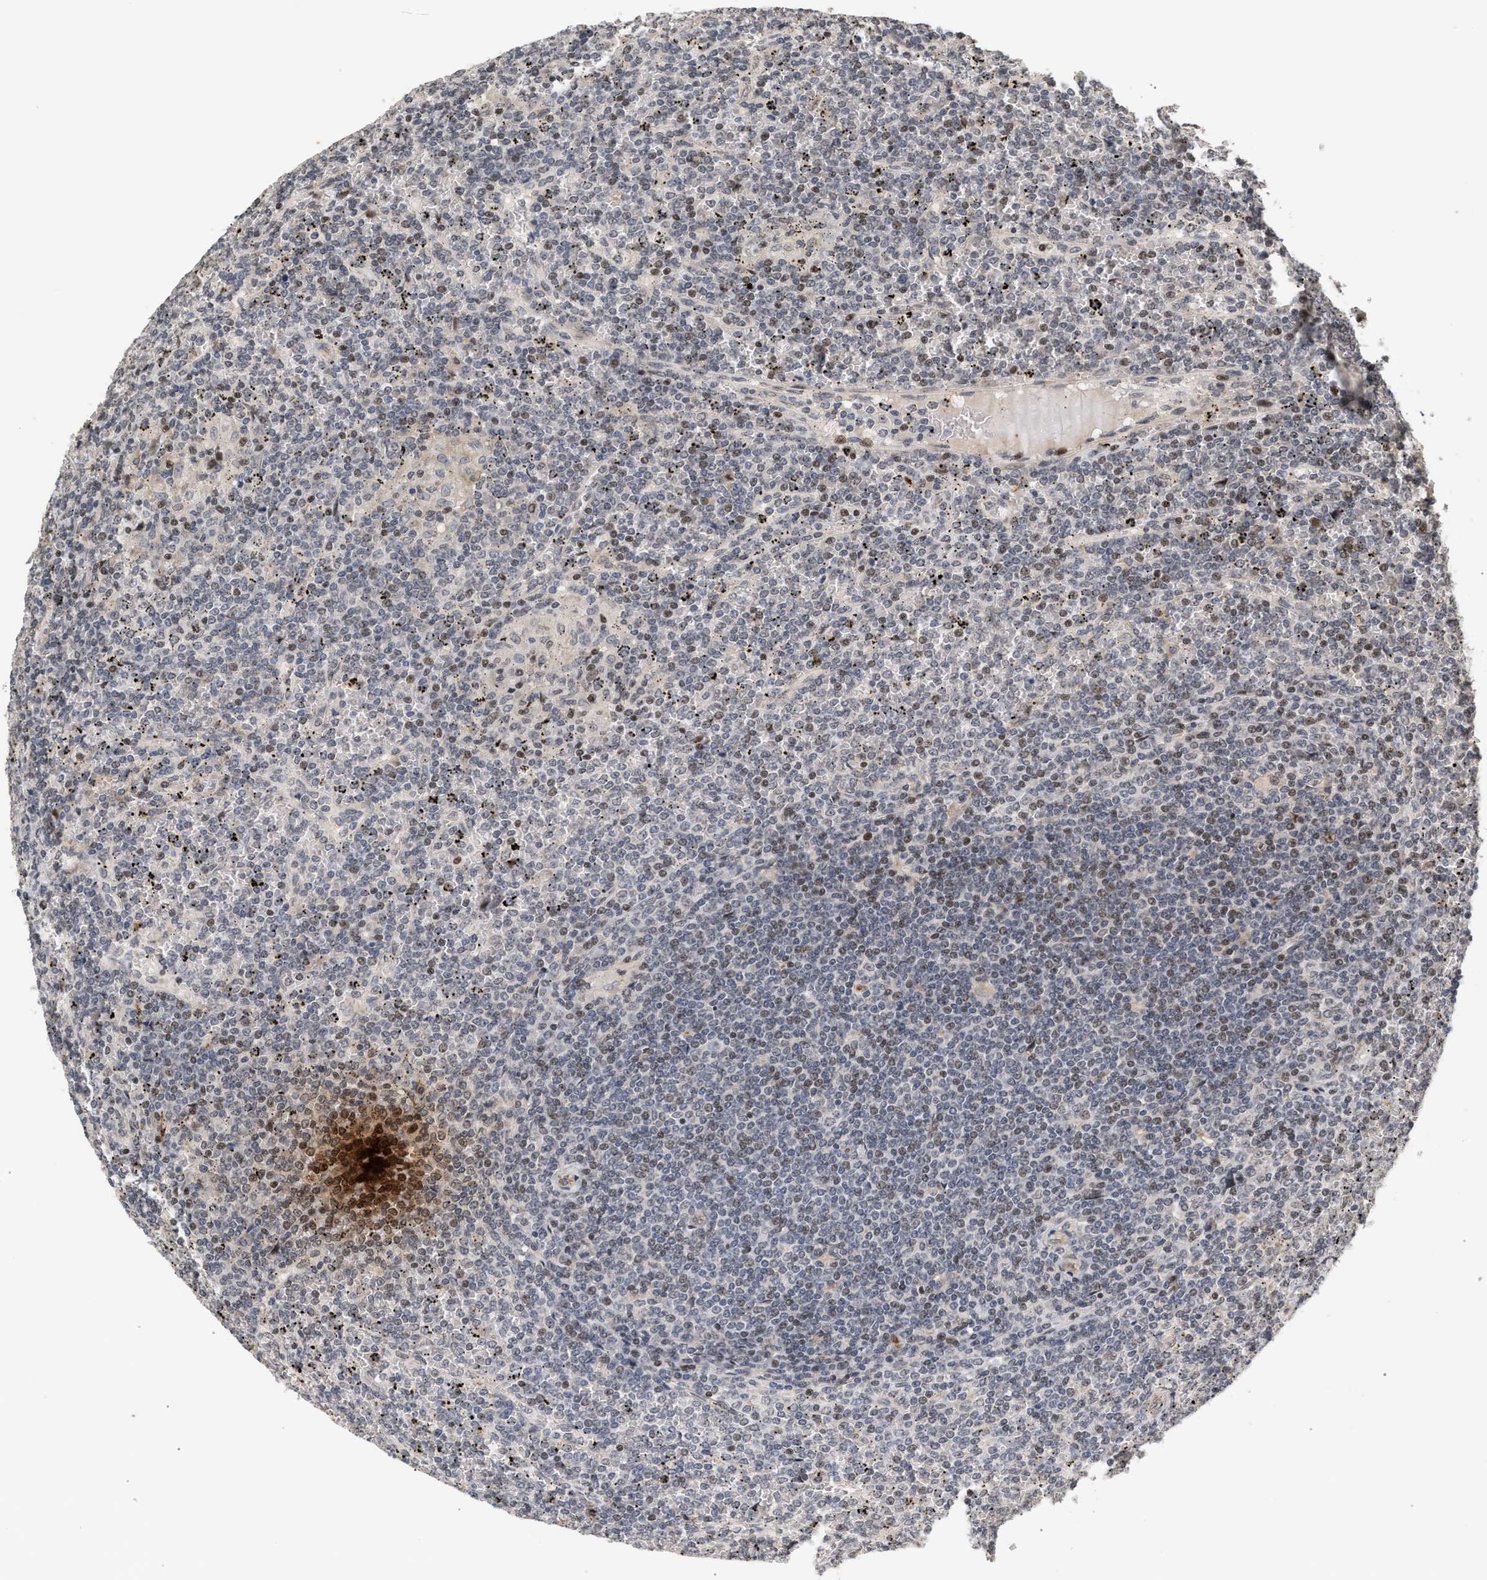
{"staining": {"intensity": "weak", "quantity": "<25%", "location": "nuclear"}, "tissue": "lymphoma", "cell_type": "Tumor cells", "image_type": "cancer", "snomed": [{"axis": "morphology", "description": "Malignant lymphoma, non-Hodgkin's type, Low grade"}, {"axis": "topography", "description": "Spleen"}], "caption": "Malignant lymphoma, non-Hodgkin's type (low-grade) was stained to show a protein in brown. There is no significant staining in tumor cells.", "gene": "PLXND1", "patient": {"sex": "female", "age": 19}}